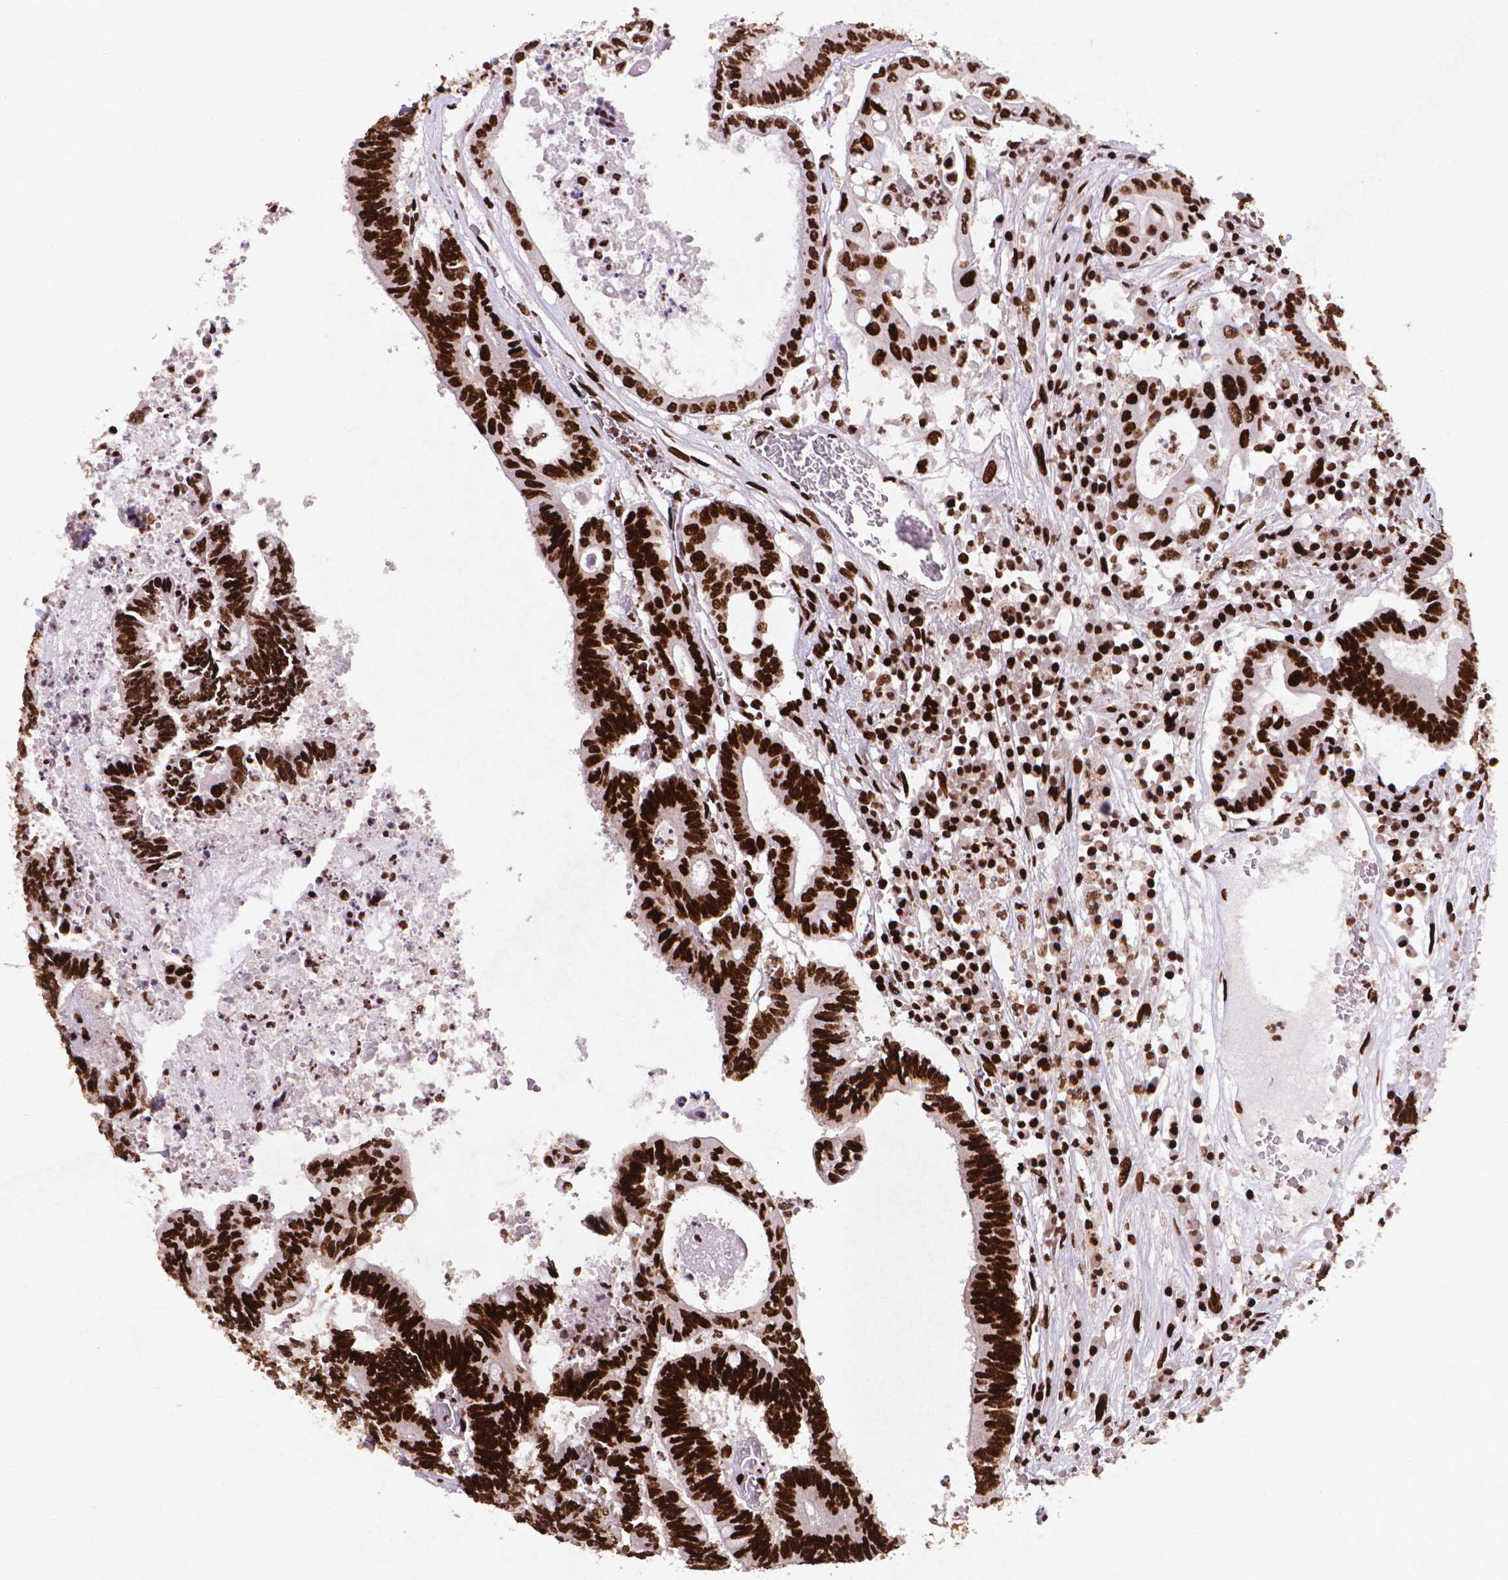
{"staining": {"intensity": "strong", "quantity": ">75%", "location": "nuclear"}, "tissue": "colorectal cancer", "cell_type": "Tumor cells", "image_type": "cancer", "snomed": [{"axis": "morphology", "description": "Adenocarcinoma, NOS"}, {"axis": "topography", "description": "Rectum"}], "caption": "Tumor cells exhibit strong nuclear positivity in approximately >75% of cells in colorectal cancer.", "gene": "CITED2", "patient": {"sex": "male", "age": 54}}